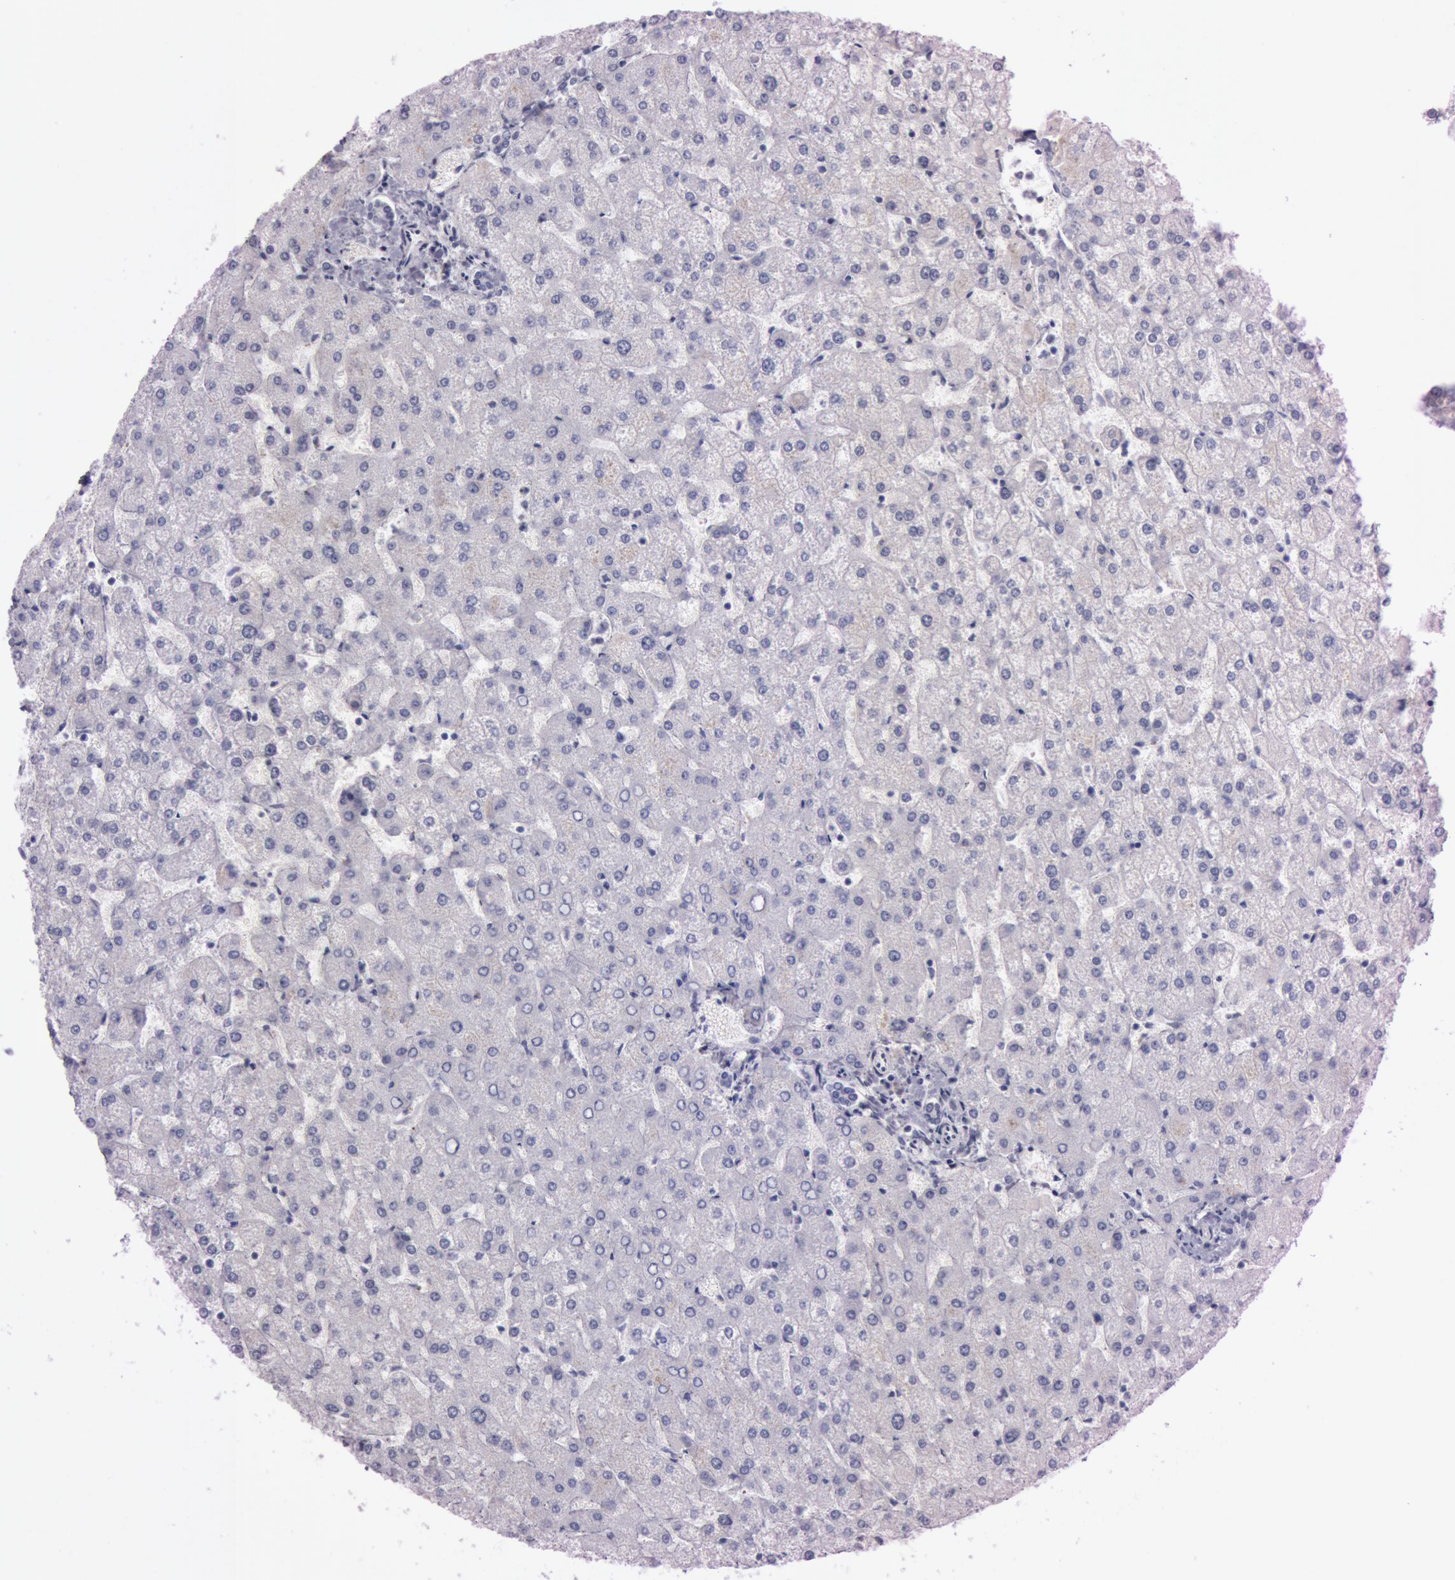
{"staining": {"intensity": "negative", "quantity": "none", "location": "none"}, "tissue": "liver", "cell_type": "Cholangiocytes", "image_type": "normal", "snomed": [{"axis": "morphology", "description": "Normal tissue, NOS"}, {"axis": "topography", "description": "Liver"}], "caption": "Immunohistochemistry micrograph of benign human liver stained for a protein (brown), which demonstrates no expression in cholangiocytes.", "gene": "S100A7", "patient": {"sex": "female", "age": 32}}